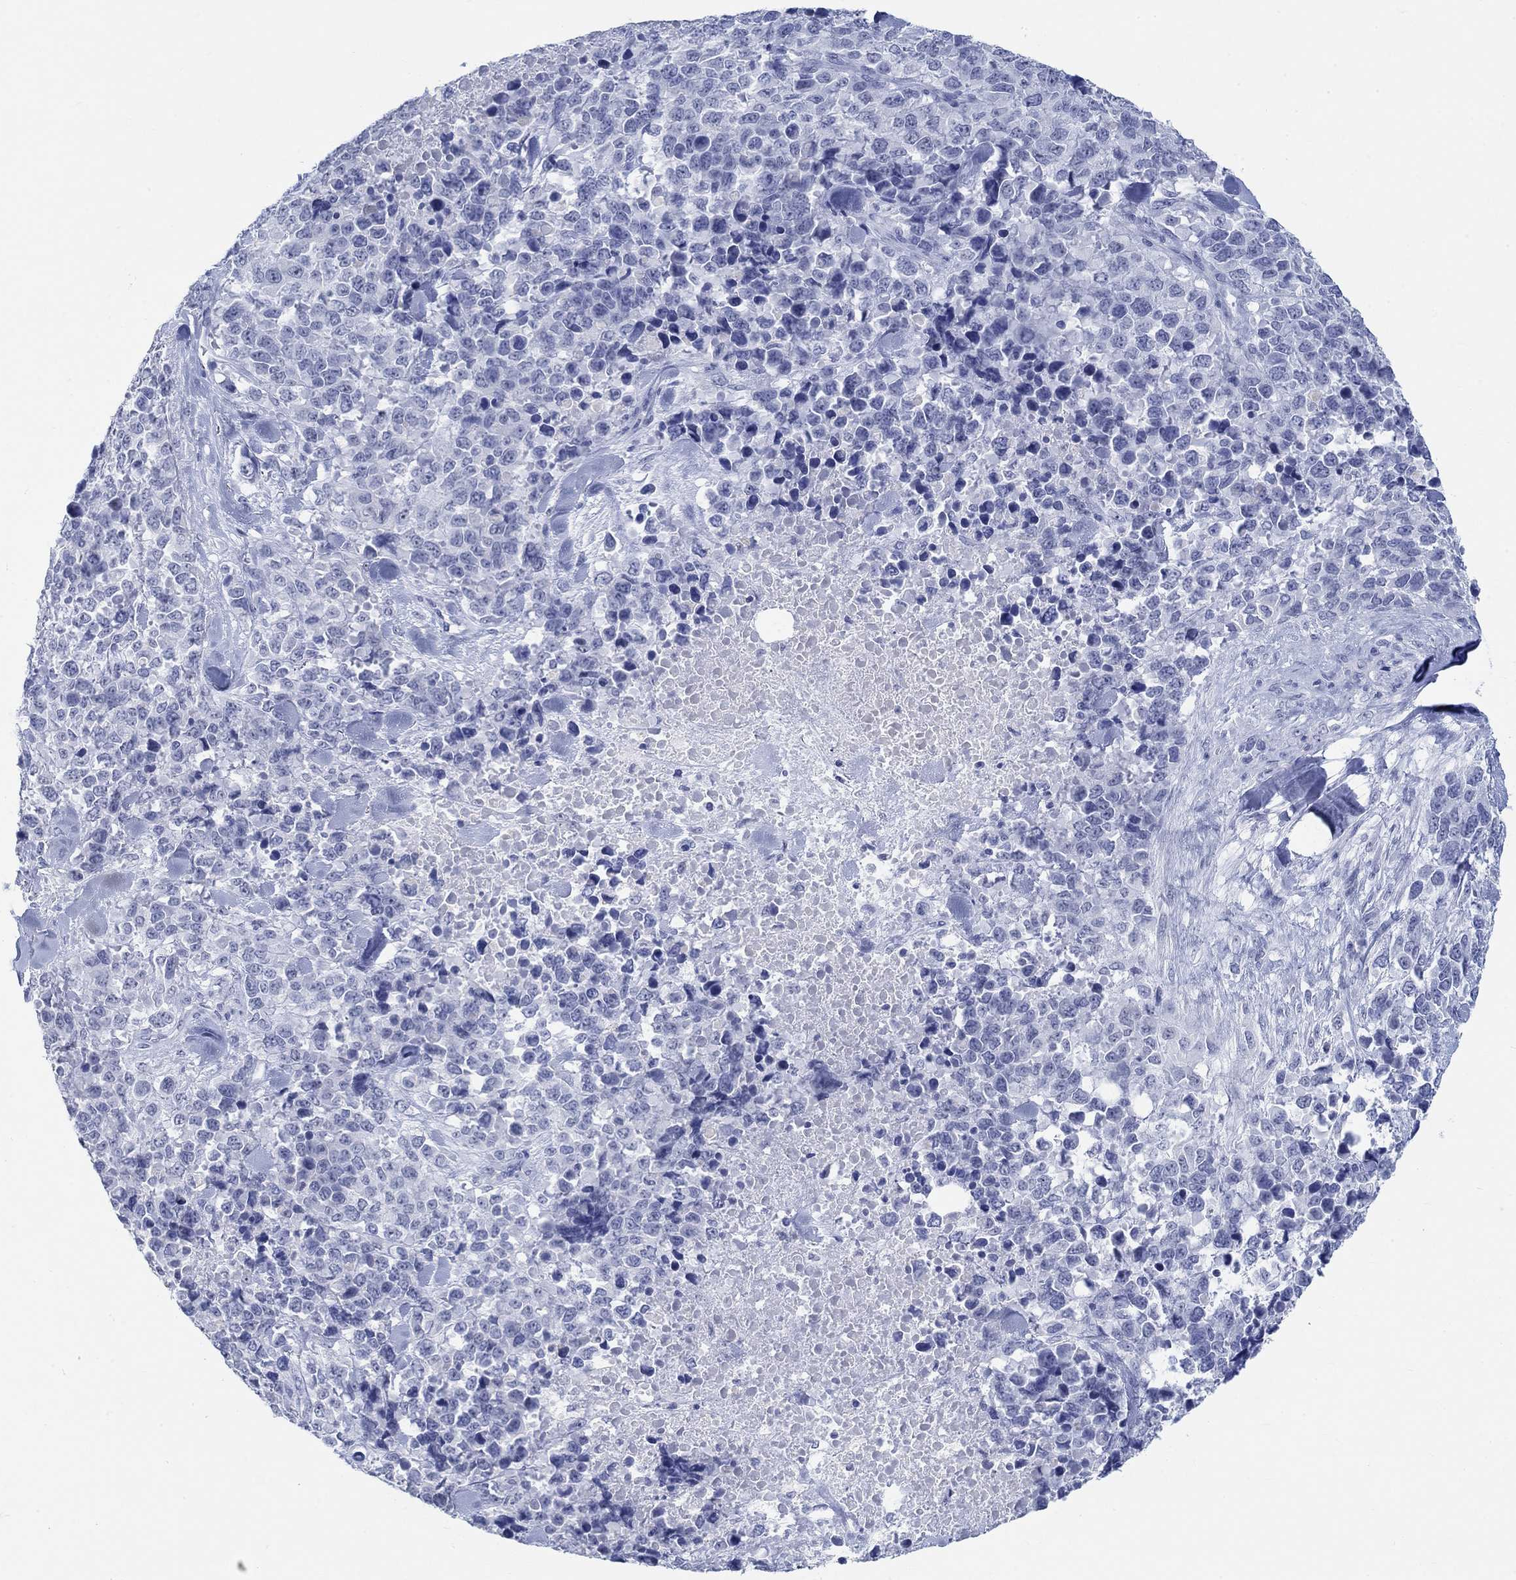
{"staining": {"intensity": "negative", "quantity": "none", "location": "none"}, "tissue": "melanoma", "cell_type": "Tumor cells", "image_type": "cancer", "snomed": [{"axis": "morphology", "description": "Malignant melanoma, Metastatic site"}, {"axis": "topography", "description": "Skin"}], "caption": "High magnification brightfield microscopy of melanoma stained with DAB (3,3'-diaminobenzidine) (brown) and counterstained with hematoxylin (blue): tumor cells show no significant staining. Nuclei are stained in blue.", "gene": "GRIA3", "patient": {"sex": "male", "age": 84}}